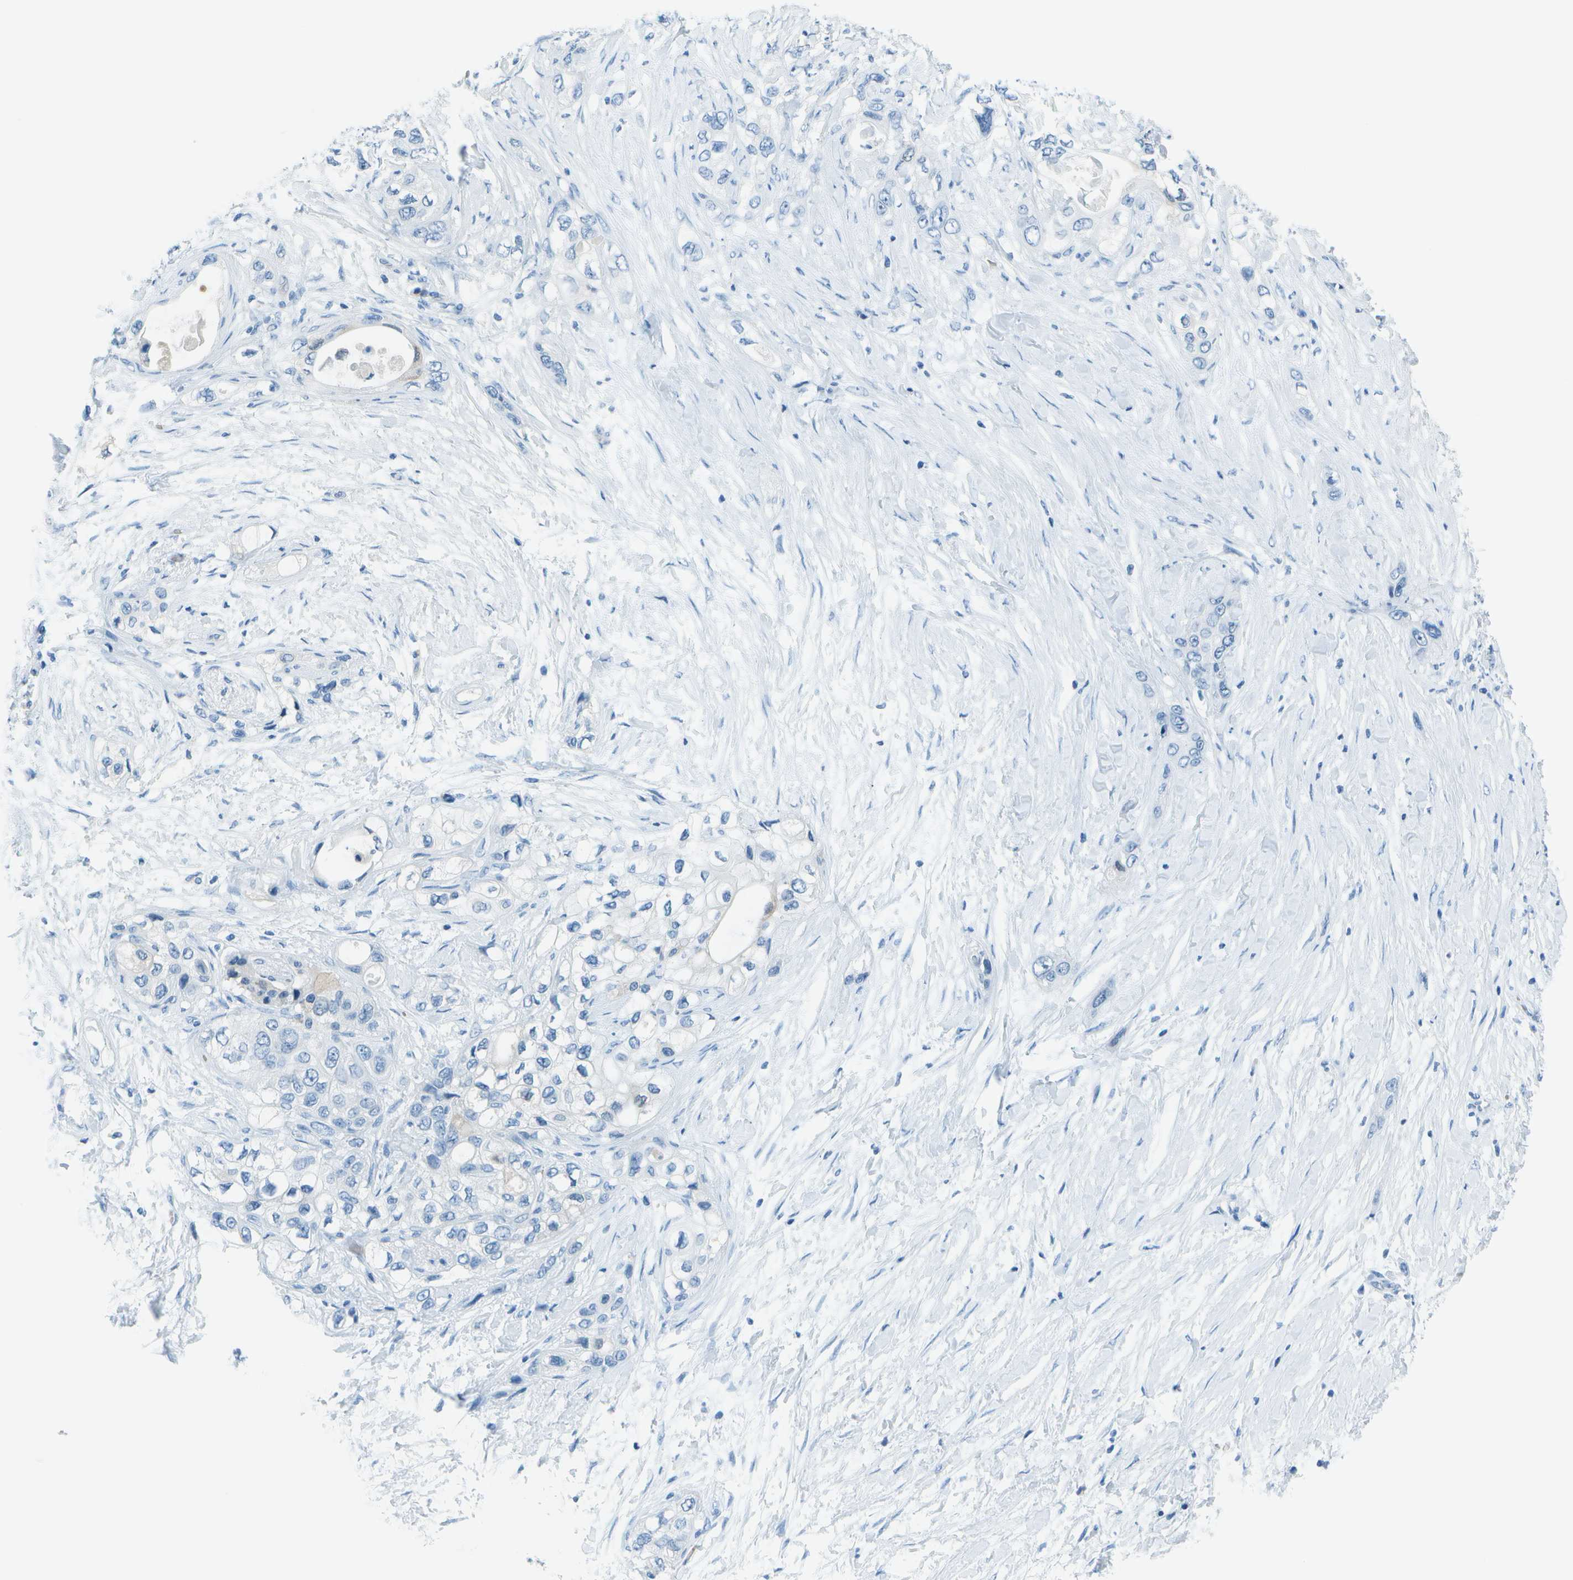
{"staining": {"intensity": "negative", "quantity": "none", "location": "none"}, "tissue": "pancreatic cancer", "cell_type": "Tumor cells", "image_type": "cancer", "snomed": [{"axis": "morphology", "description": "Adenocarcinoma, NOS"}, {"axis": "topography", "description": "Pancreas"}], "caption": "This is a image of IHC staining of adenocarcinoma (pancreatic), which shows no positivity in tumor cells.", "gene": "ASL", "patient": {"sex": "female", "age": 70}}